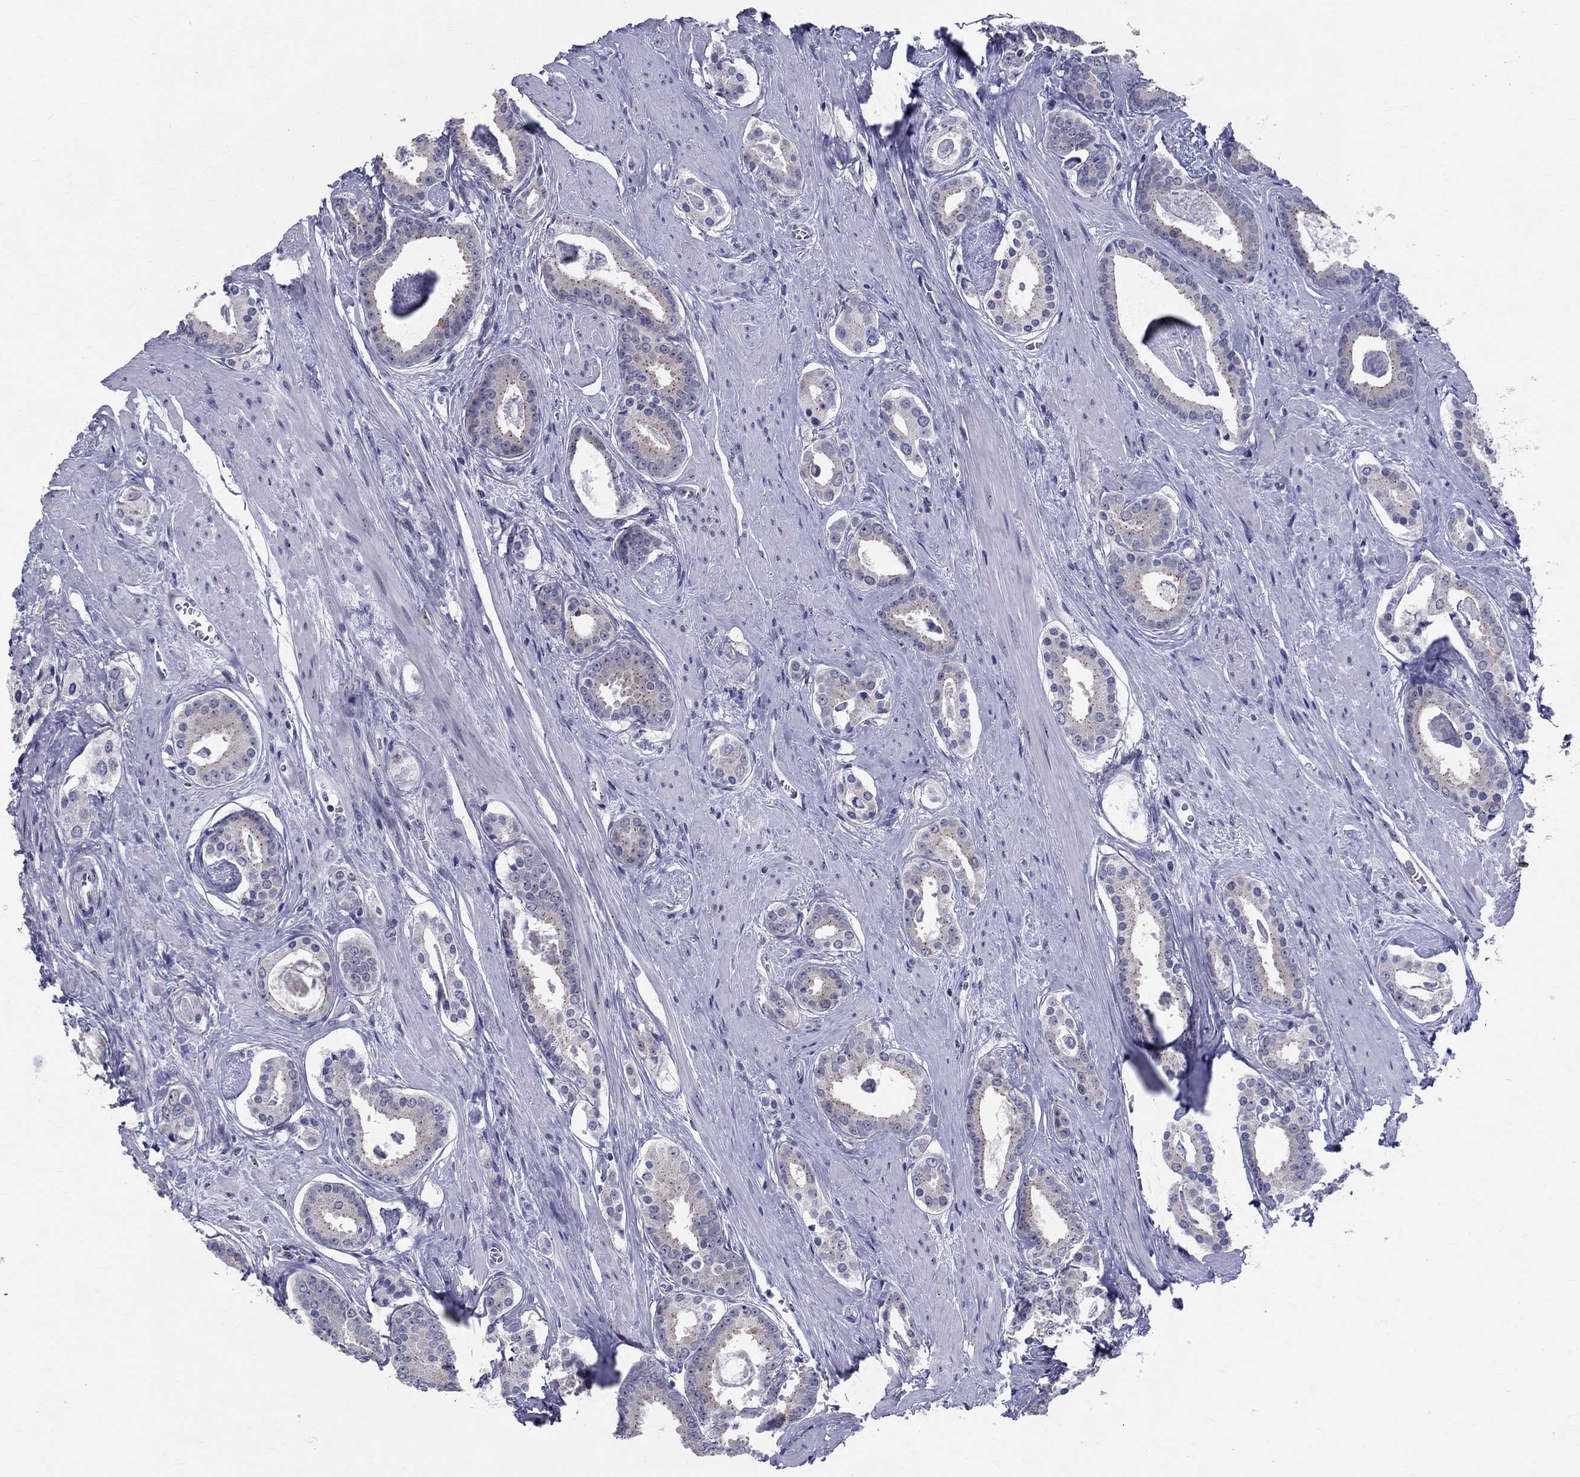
{"staining": {"intensity": "negative", "quantity": "none", "location": "none"}, "tissue": "prostate cancer", "cell_type": "Tumor cells", "image_type": "cancer", "snomed": [{"axis": "morphology", "description": "Adenocarcinoma, NOS"}, {"axis": "topography", "description": "Prostate"}], "caption": "An immunohistochemistry histopathology image of prostate cancer is shown. There is no staining in tumor cells of prostate cancer. The staining was performed using DAB (3,3'-diaminobenzidine) to visualize the protein expression in brown, while the nuclei were stained in blue with hematoxylin (Magnification: 20x).", "gene": "CEP43", "patient": {"sex": "male", "age": 61}}